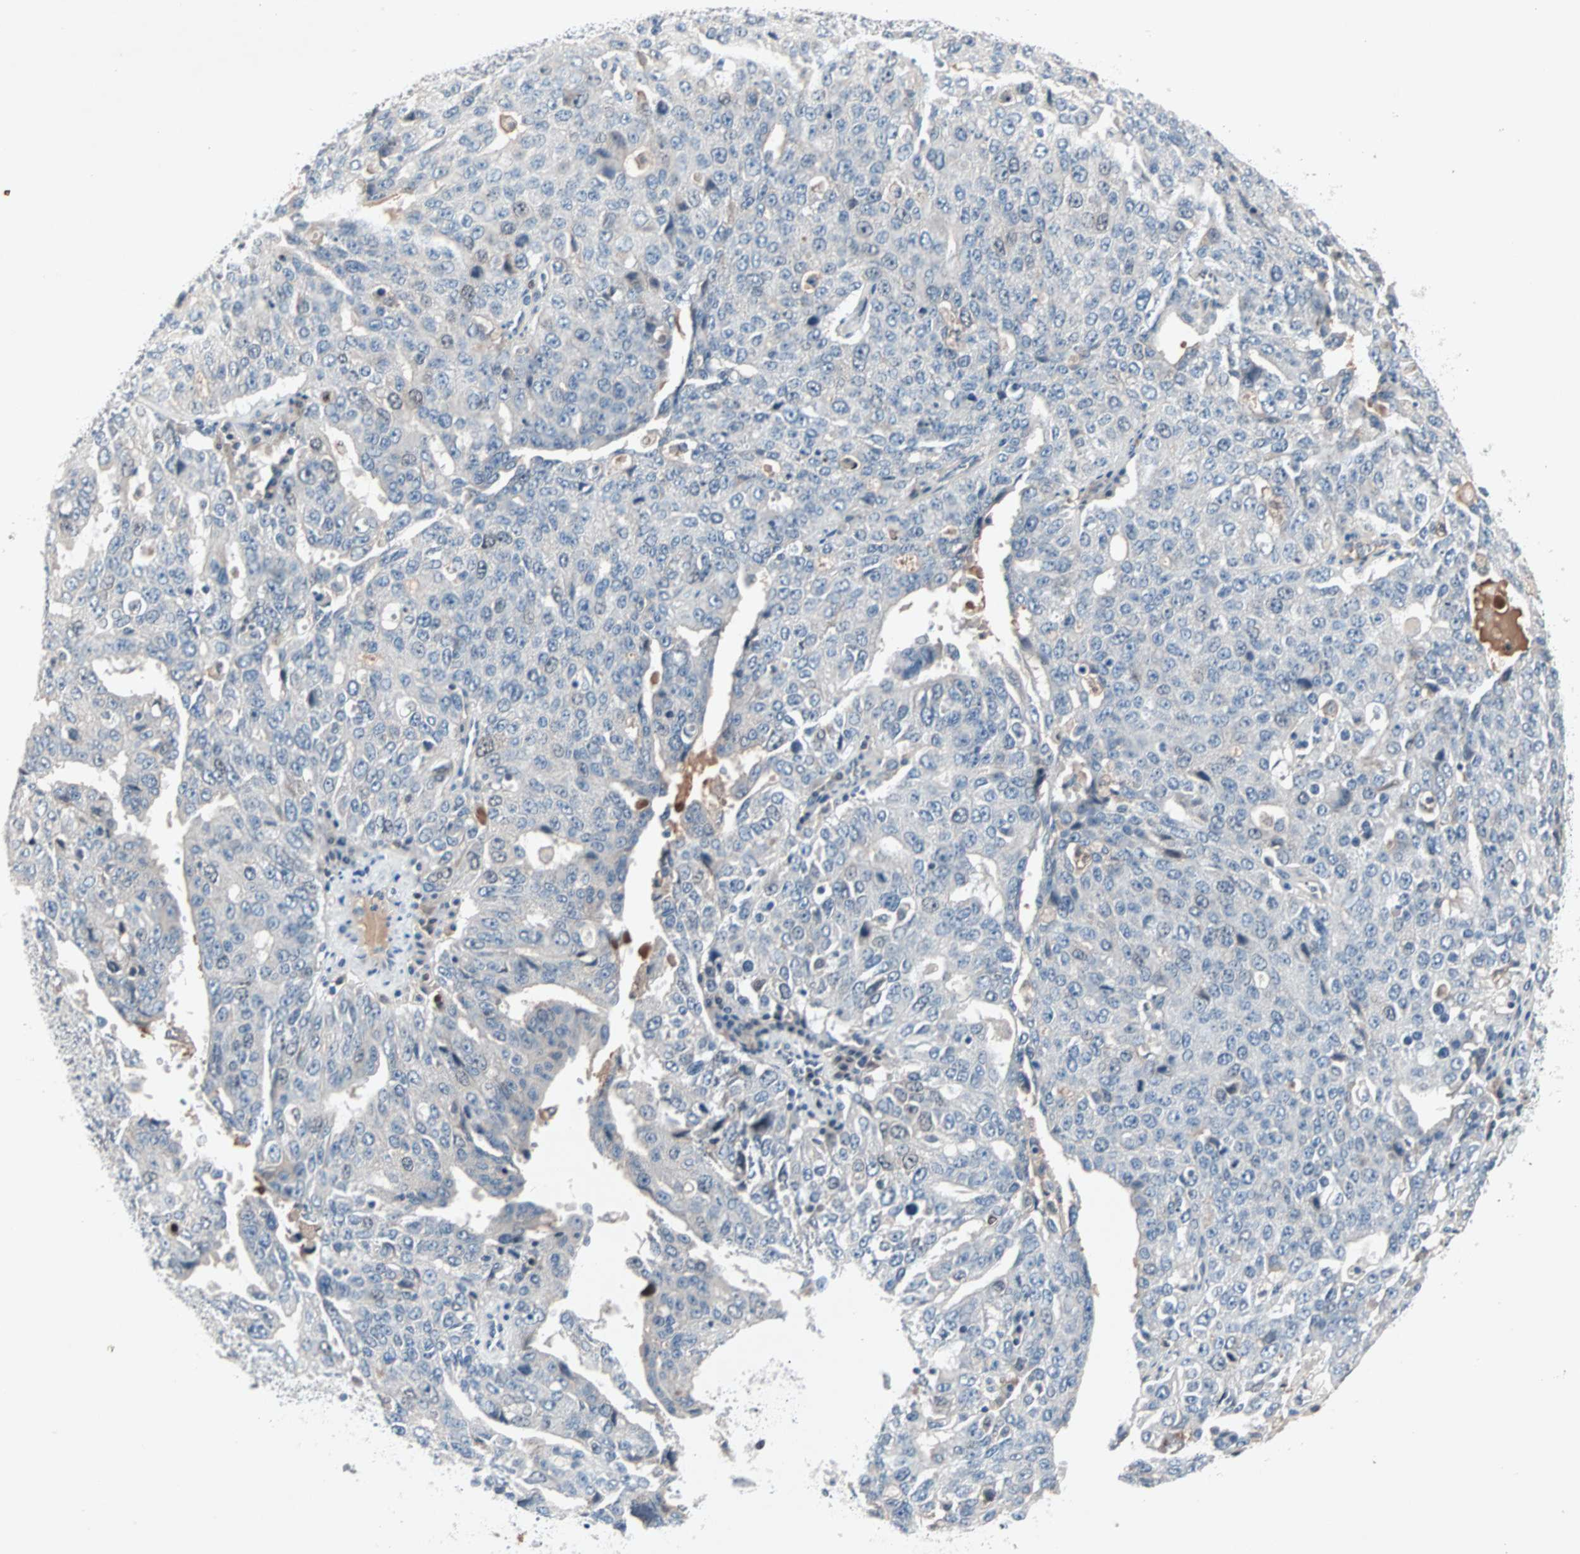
{"staining": {"intensity": "negative", "quantity": "none", "location": "none"}, "tissue": "ovarian cancer", "cell_type": "Tumor cells", "image_type": "cancer", "snomed": [{"axis": "morphology", "description": "Carcinoma, endometroid"}, {"axis": "topography", "description": "Ovary"}], "caption": "The image shows no significant positivity in tumor cells of ovarian endometroid carcinoma.", "gene": "CCNE2", "patient": {"sex": "female", "age": 62}}